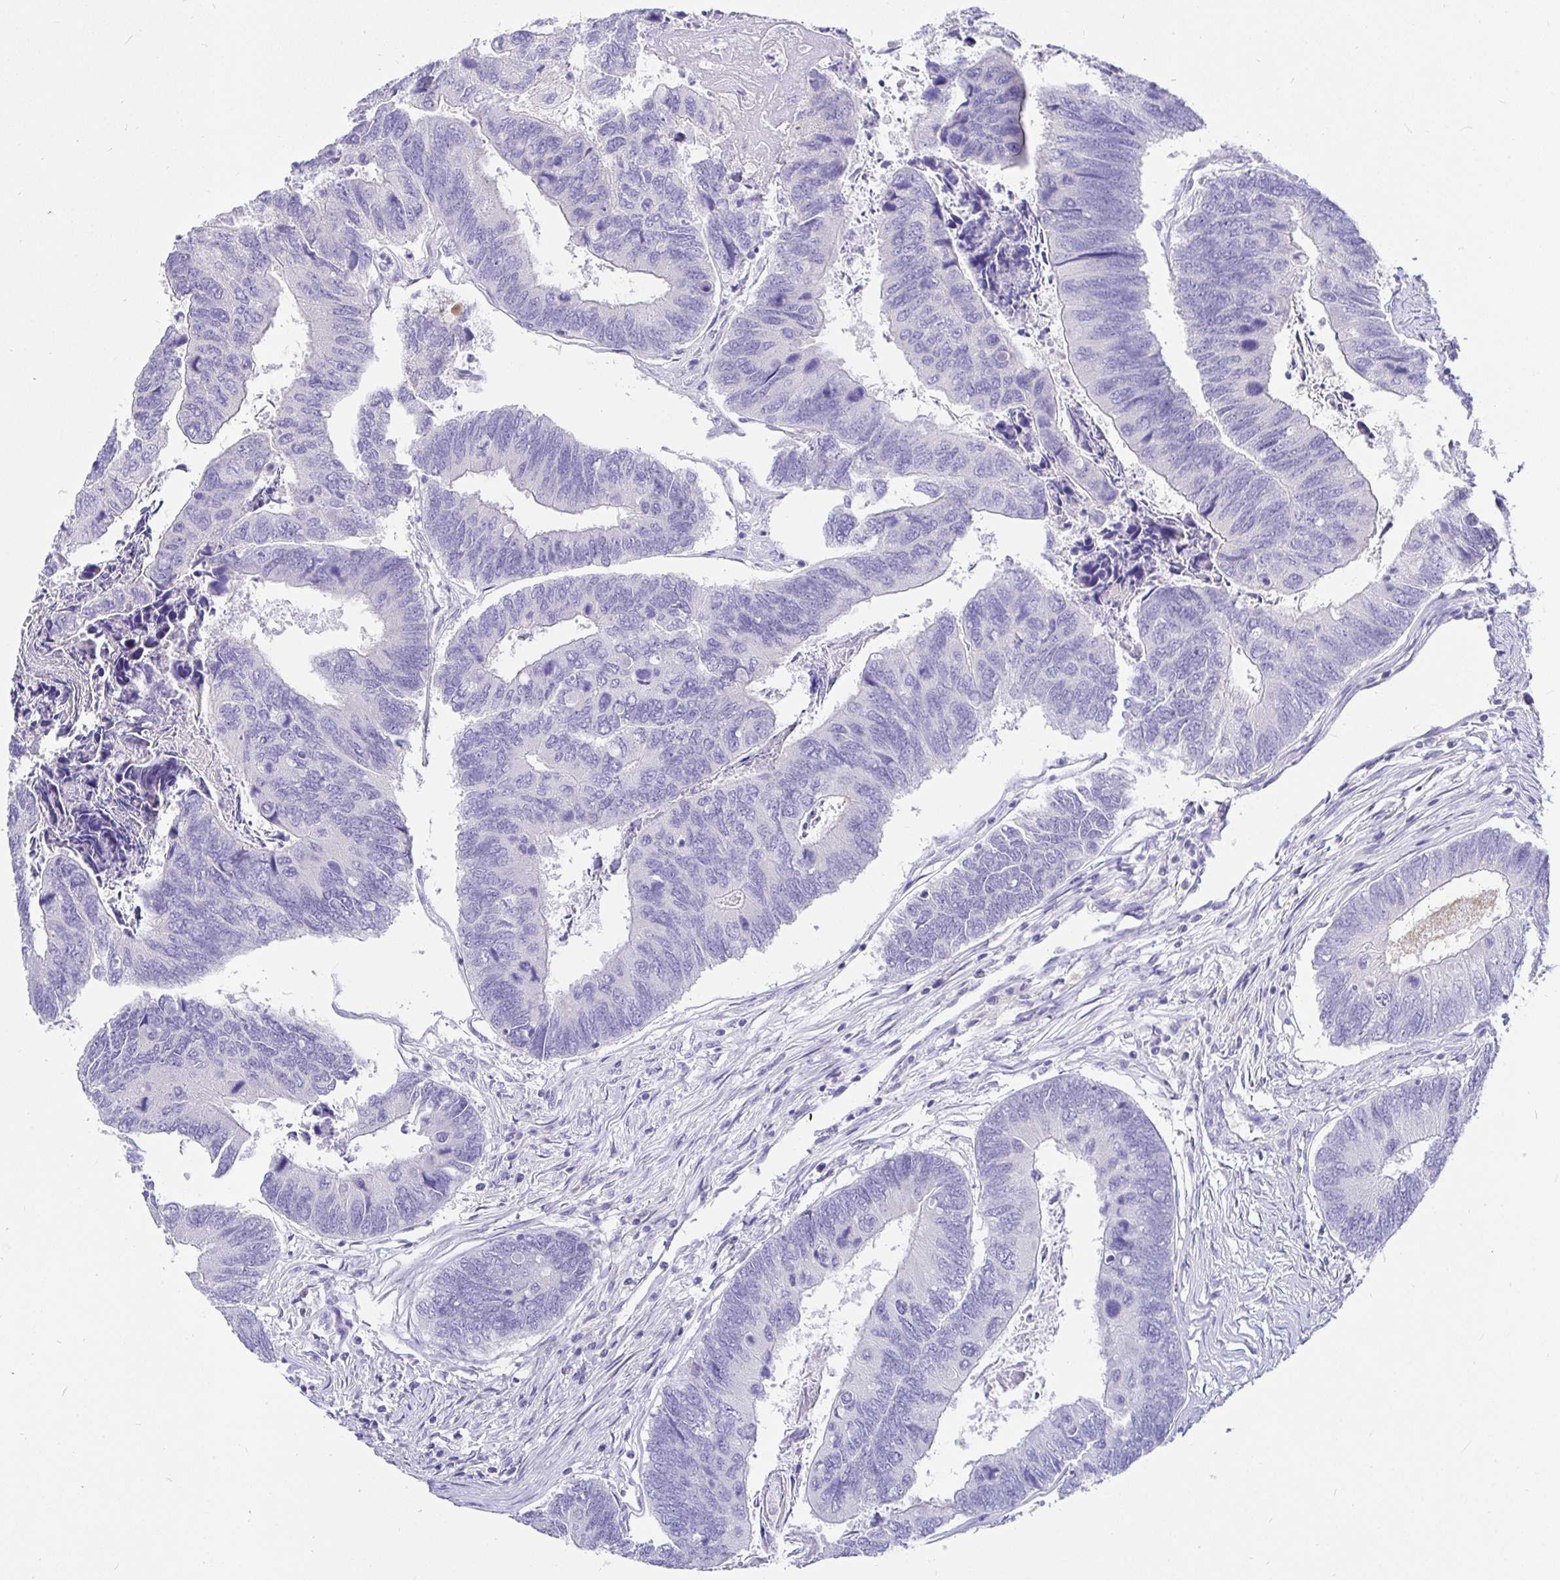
{"staining": {"intensity": "negative", "quantity": "none", "location": "none"}, "tissue": "colorectal cancer", "cell_type": "Tumor cells", "image_type": "cancer", "snomed": [{"axis": "morphology", "description": "Adenocarcinoma, NOS"}, {"axis": "topography", "description": "Colon"}], "caption": "The image demonstrates no staining of tumor cells in adenocarcinoma (colorectal). The staining was performed using DAB to visualize the protein expression in brown, while the nuclei were stained in blue with hematoxylin (Magnification: 20x).", "gene": "TPTE", "patient": {"sex": "female", "age": 67}}